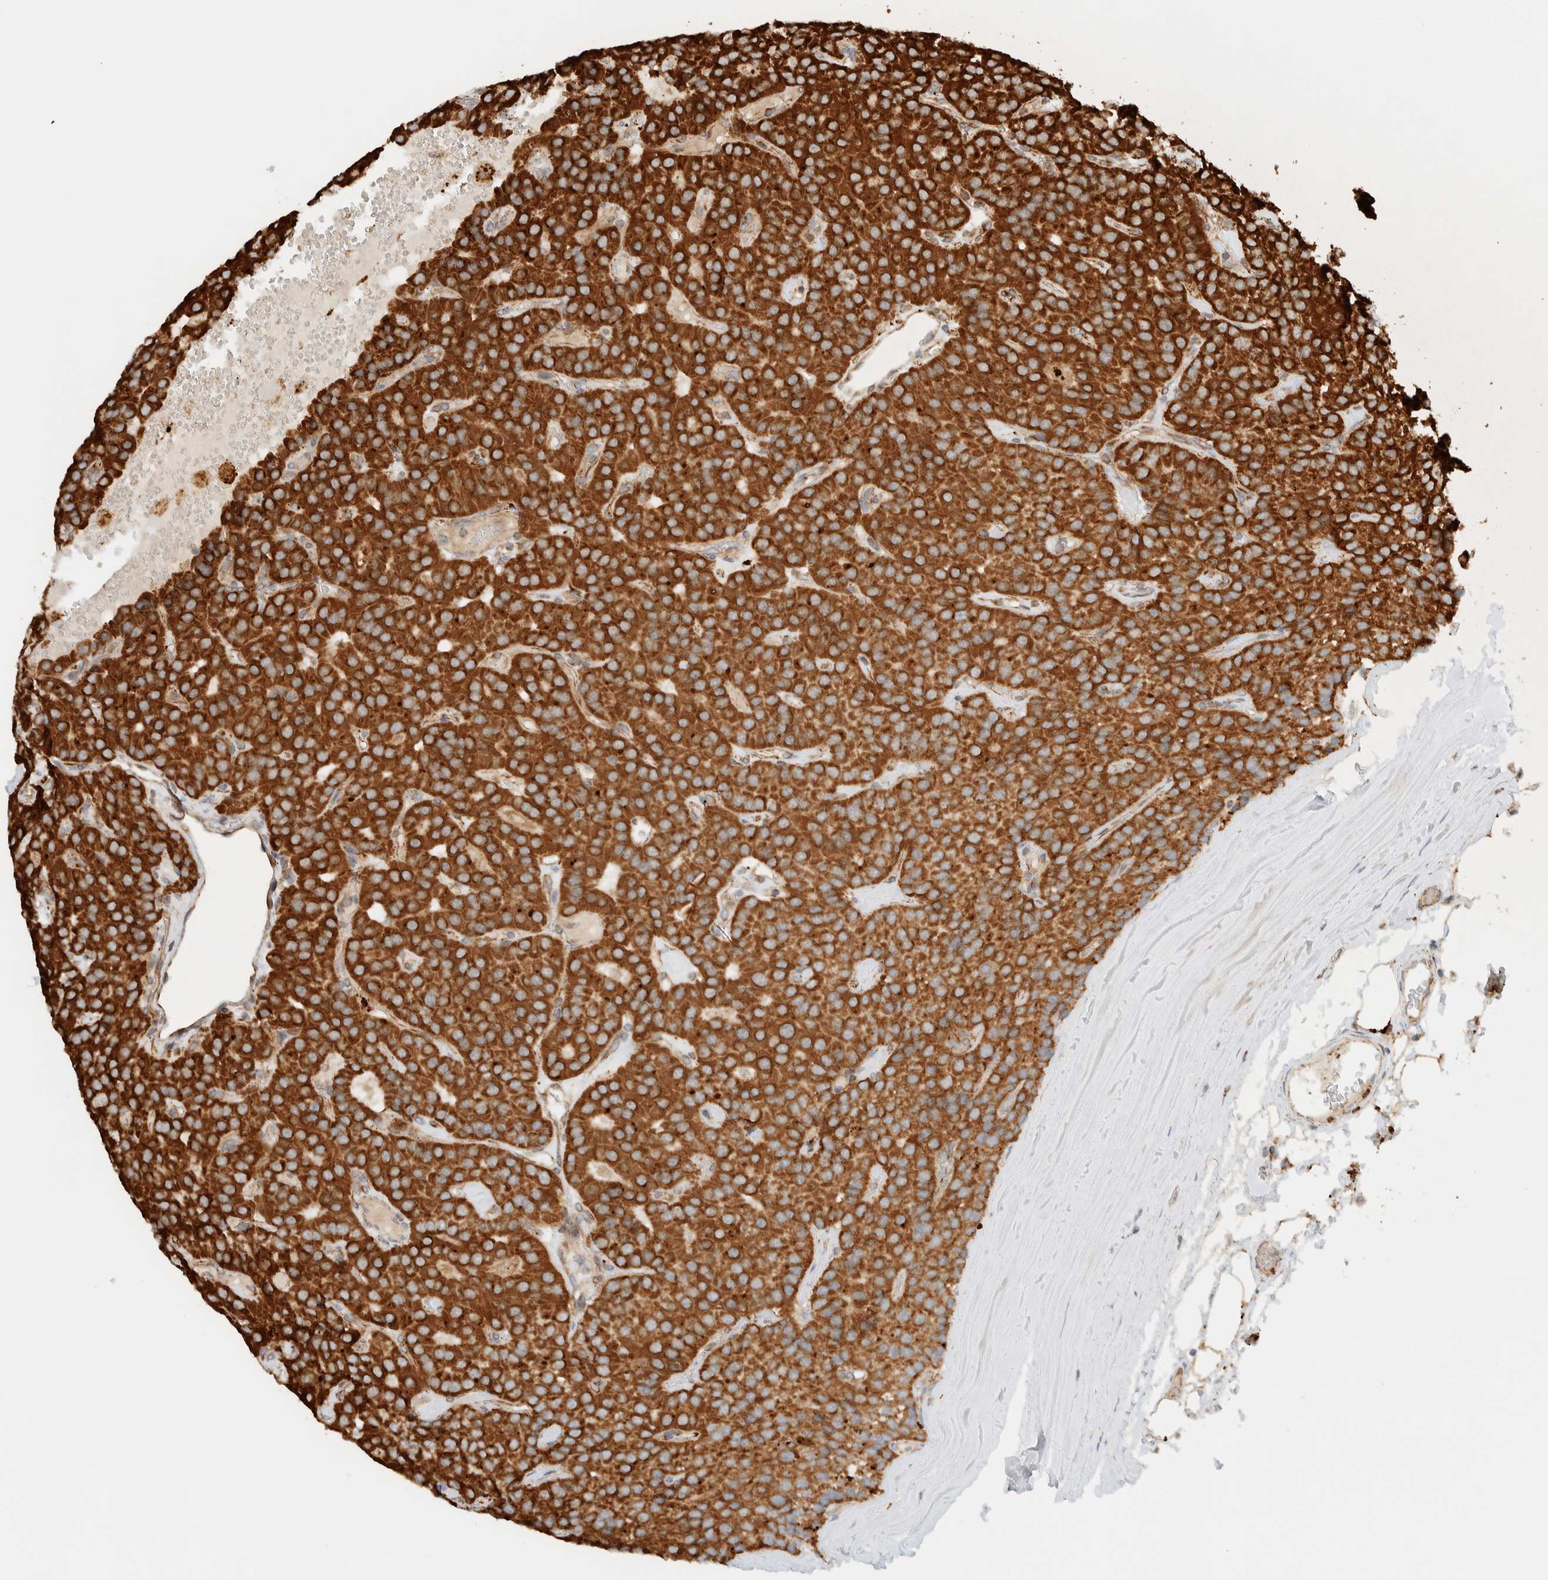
{"staining": {"intensity": "strong", "quantity": ">75%", "location": "cytoplasmic/membranous"}, "tissue": "parathyroid gland", "cell_type": "Glandular cells", "image_type": "normal", "snomed": [{"axis": "morphology", "description": "Normal tissue, NOS"}, {"axis": "morphology", "description": "Adenoma, NOS"}, {"axis": "topography", "description": "Parathyroid gland"}], "caption": "Brown immunohistochemical staining in unremarkable parathyroid gland reveals strong cytoplasmic/membranous expression in about >75% of glandular cells. (Brightfield microscopy of DAB IHC at high magnification).", "gene": "KIFAP3", "patient": {"sex": "female", "age": 86}}